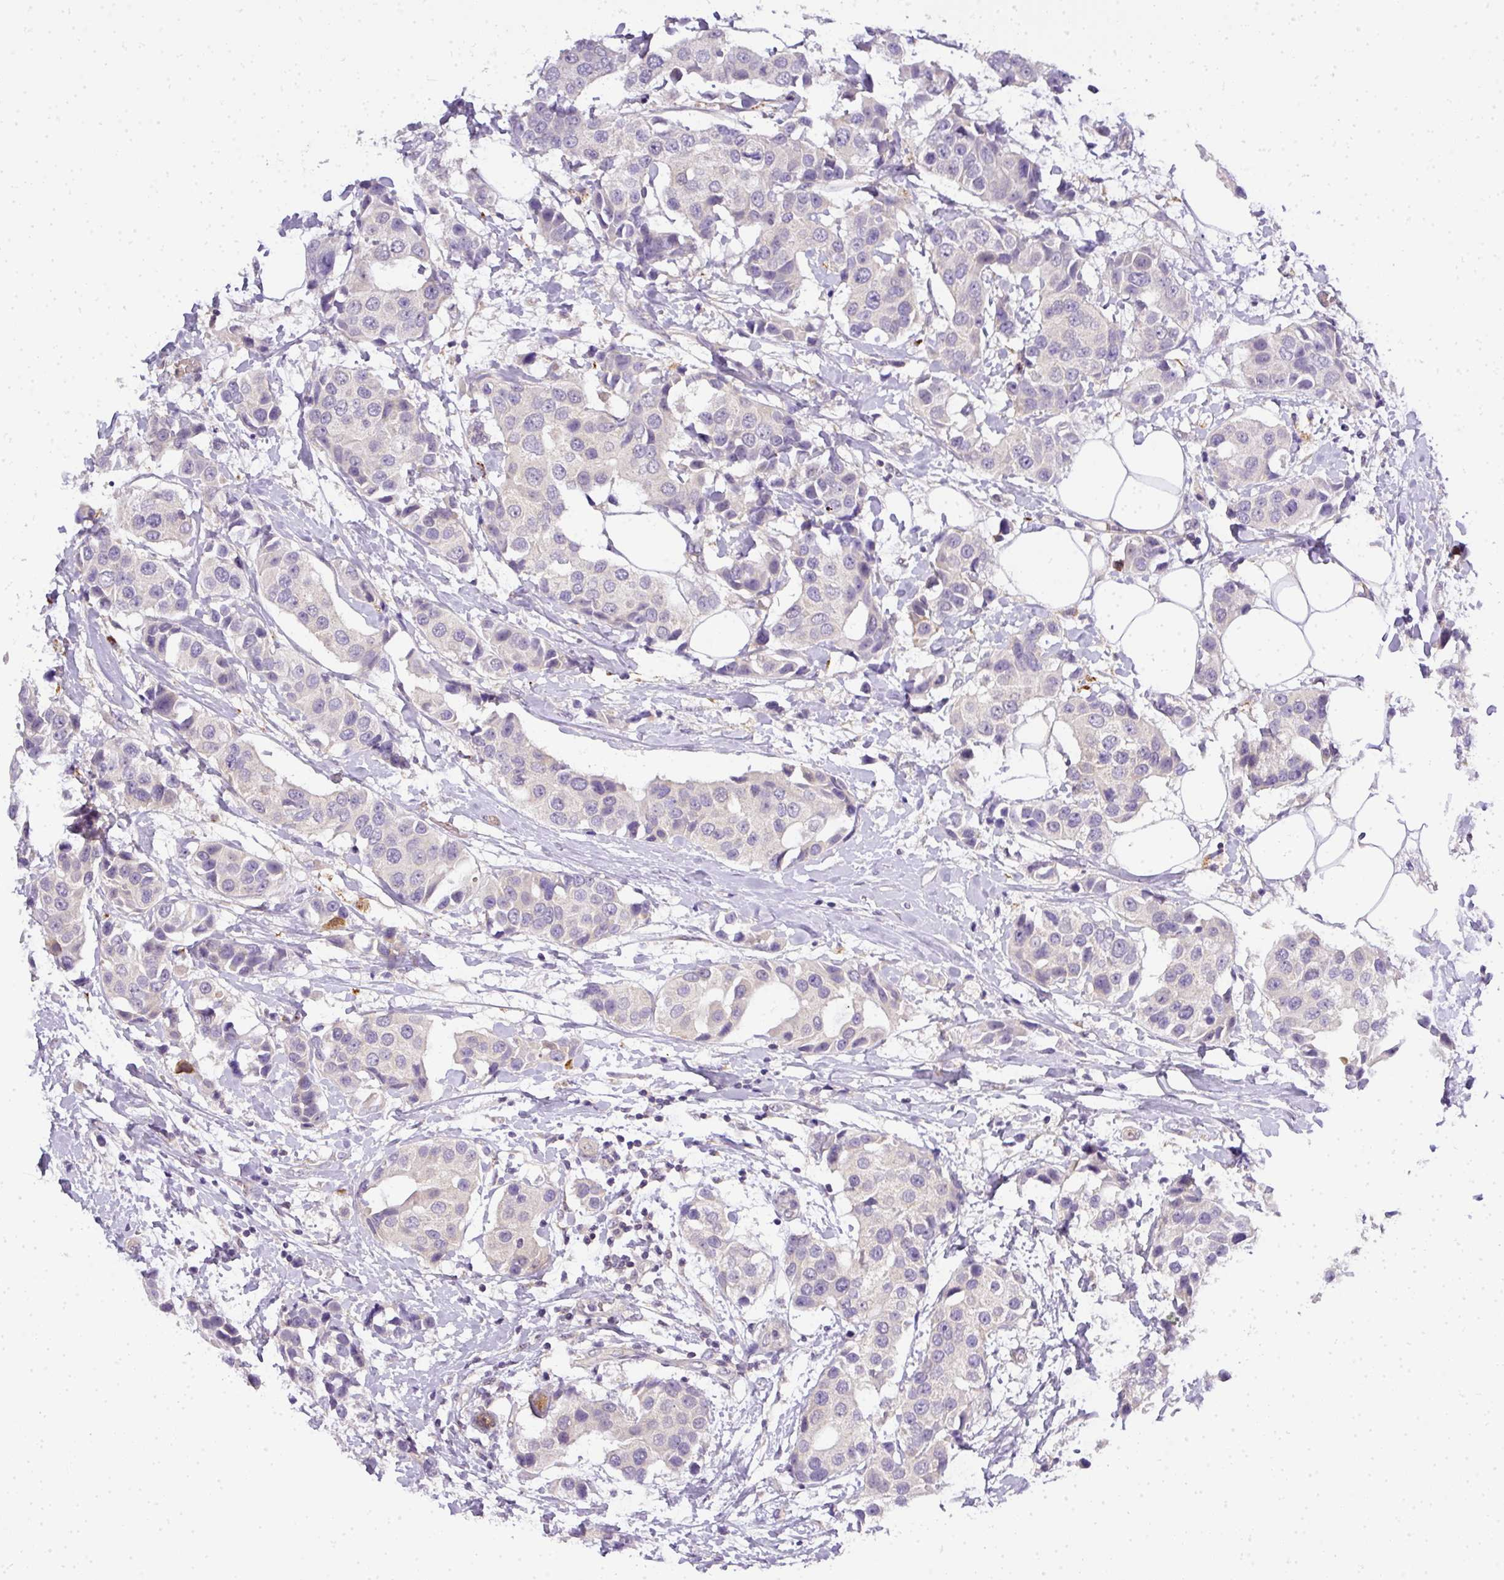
{"staining": {"intensity": "negative", "quantity": "none", "location": "none"}, "tissue": "breast cancer", "cell_type": "Tumor cells", "image_type": "cancer", "snomed": [{"axis": "morphology", "description": "Normal tissue, NOS"}, {"axis": "morphology", "description": "Duct carcinoma"}, {"axis": "topography", "description": "Breast"}], "caption": "The image demonstrates no significant staining in tumor cells of breast intraductal carcinoma. (Brightfield microscopy of DAB immunohistochemistry (IHC) at high magnification).", "gene": "ADH5", "patient": {"sex": "female", "age": 39}}